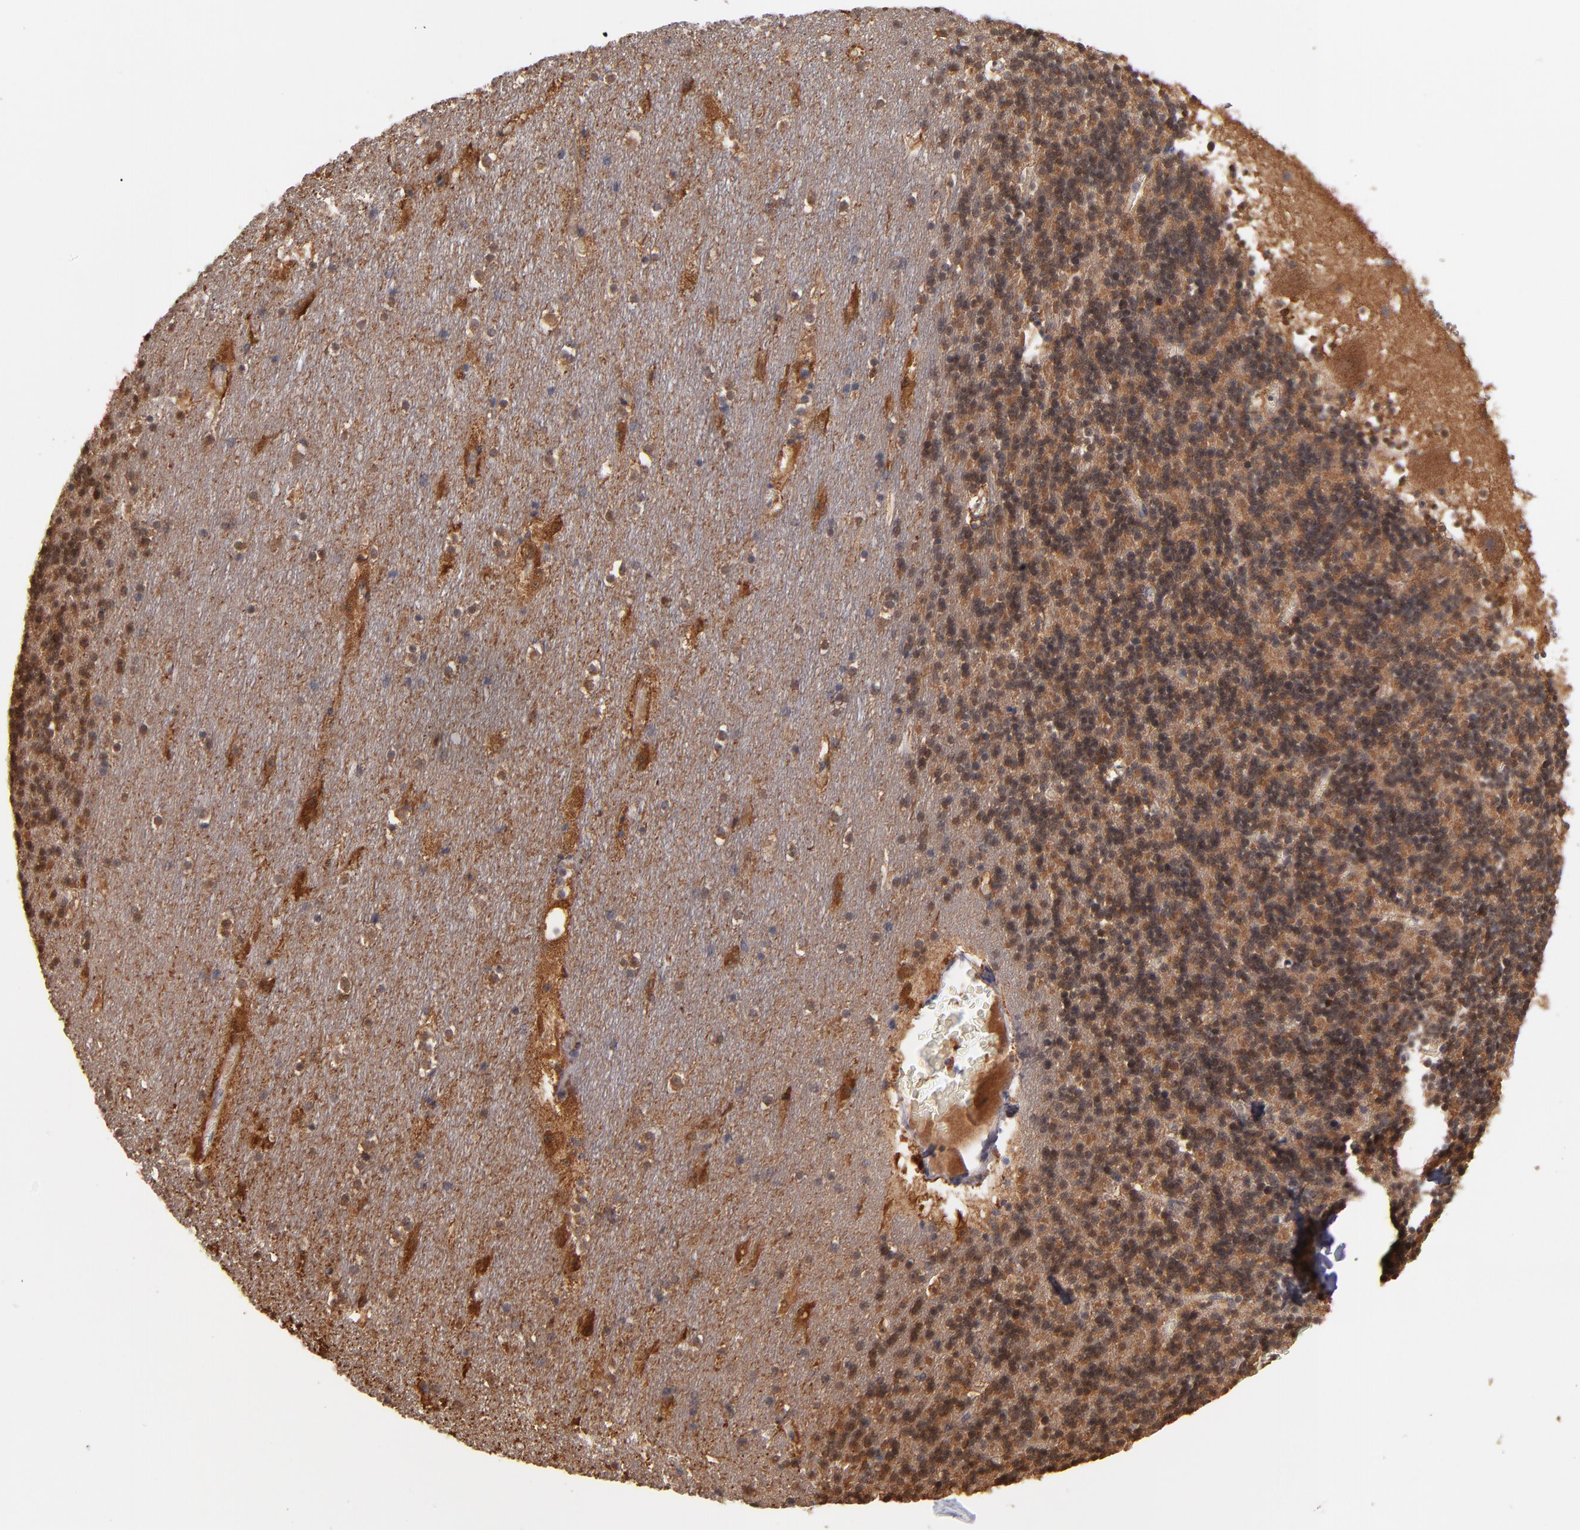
{"staining": {"intensity": "moderate", "quantity": "<25%", "location": "cytoplasmic/membranous"}, "tissue": "cerebellum", "cell_type": "Cells in granular layer", "image_type": "normal", "snomed": [{"axis": "morphology", "description": "Normal tissue, NOS"}, {"axis": "topography", "description": "Cerebellum"}], "caption": "Immunohistochemical staining of benign human cerebellum shows moderate cytoplasmic/membranous protein staining in approximately <25% of cells in granular layer. (Brightfield microscopy of DAB IHC at high magnification).", "gene": "GMFB", "patient": {"sex": "male", "age": 45}}